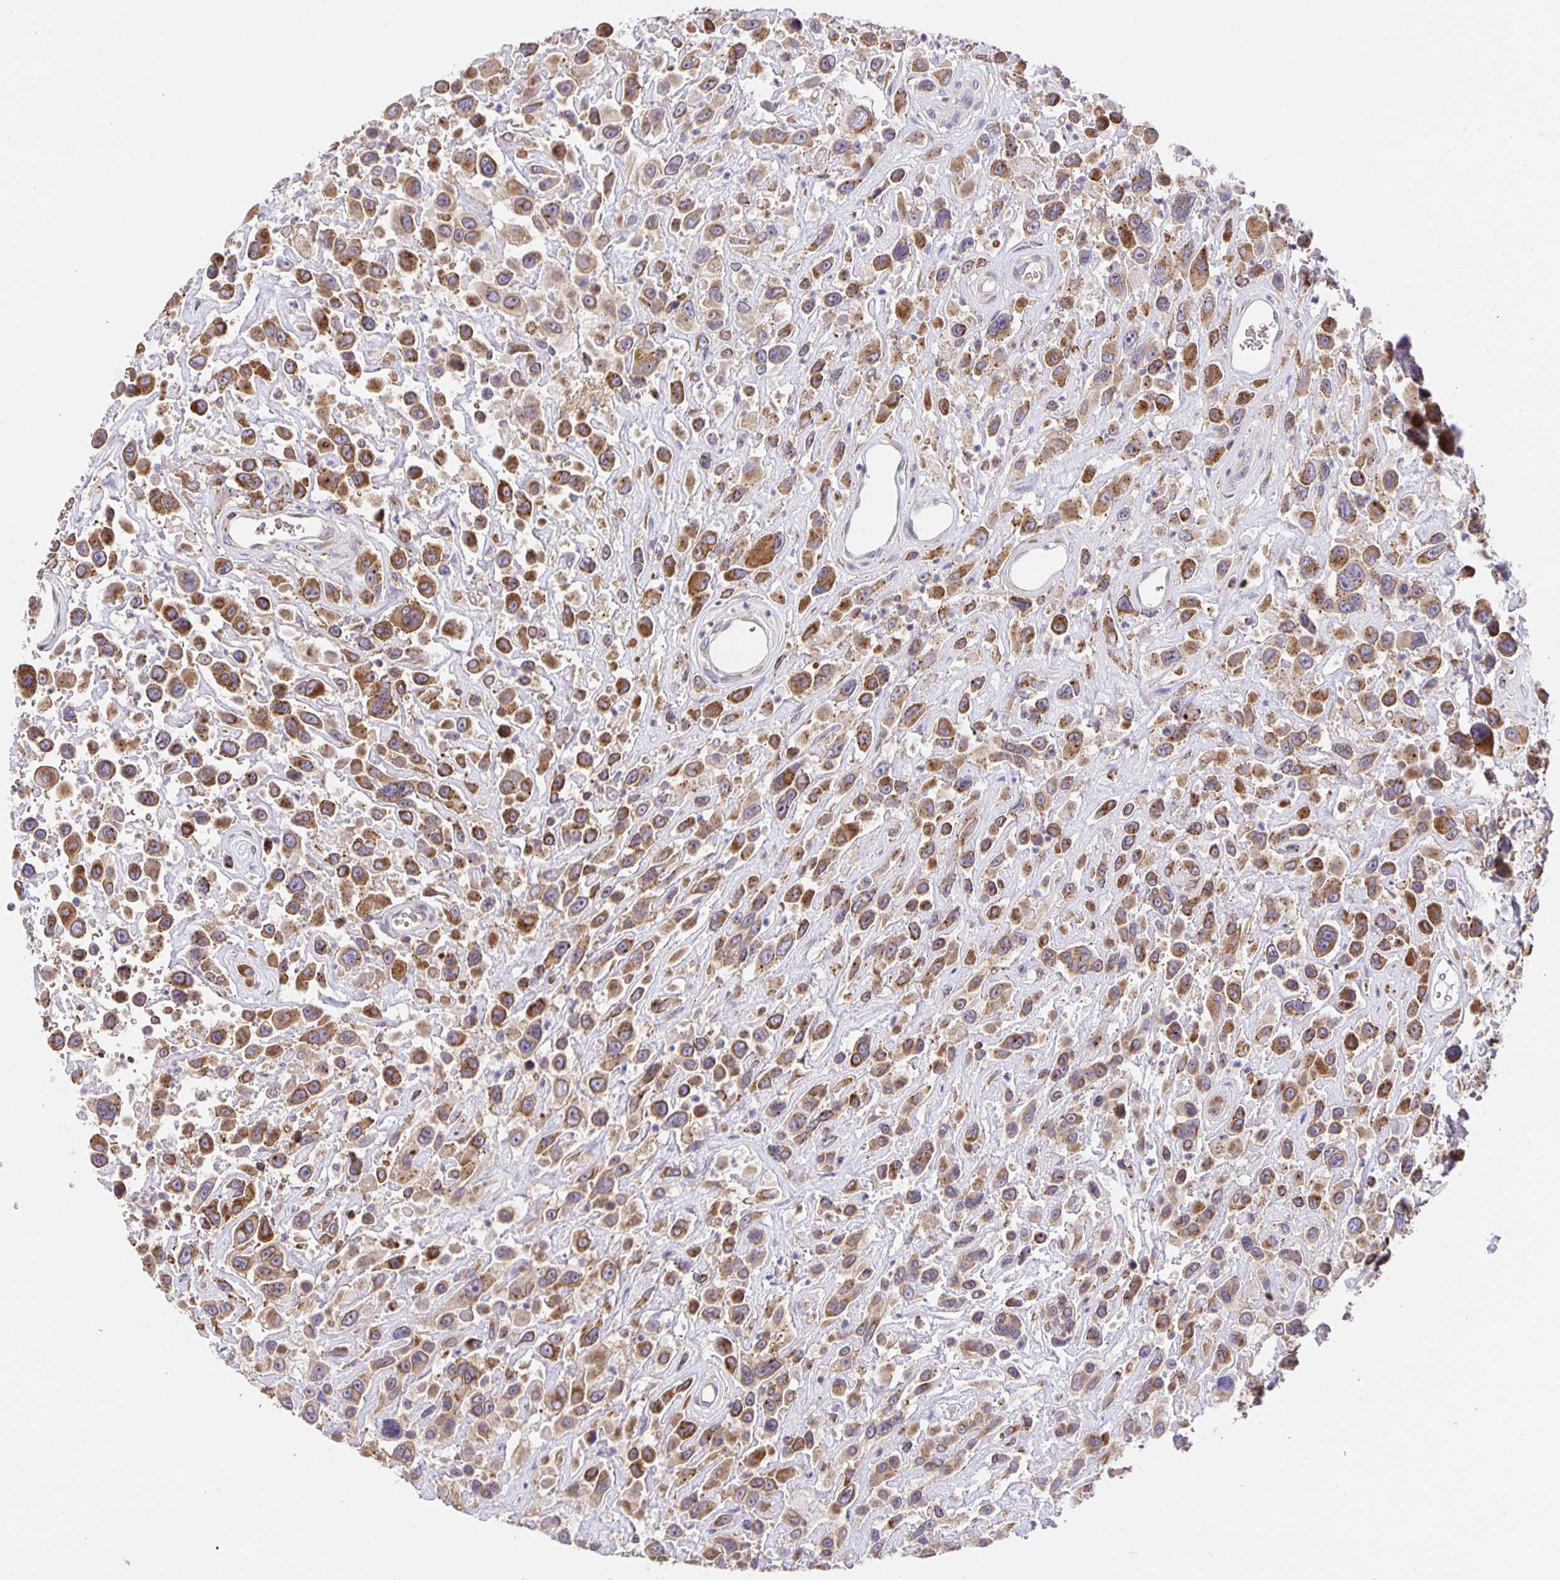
{"staining": {"intensity": "moderate", "quantity": ">75%", "location": "cytoplasmic/membranous"}, "tissue": "urothelial cancer", "cell_type": "Tumor cells", "image_type": "cancer", "snomed": [{"axis": "morphology", "description": "Urothelial carcinoma, High grade"}, {"axis": "topography", "description": "Urinary bladder"}], "caption": "Urothelial carcinoma (high-grade) was stained to show a protein in brown. There is medium levels of moderate cytoplasmic/membranous staining in about >75% of tumor cells.", "gene": "TMEM71", "patient": {"sex": "male", "age": 53}}